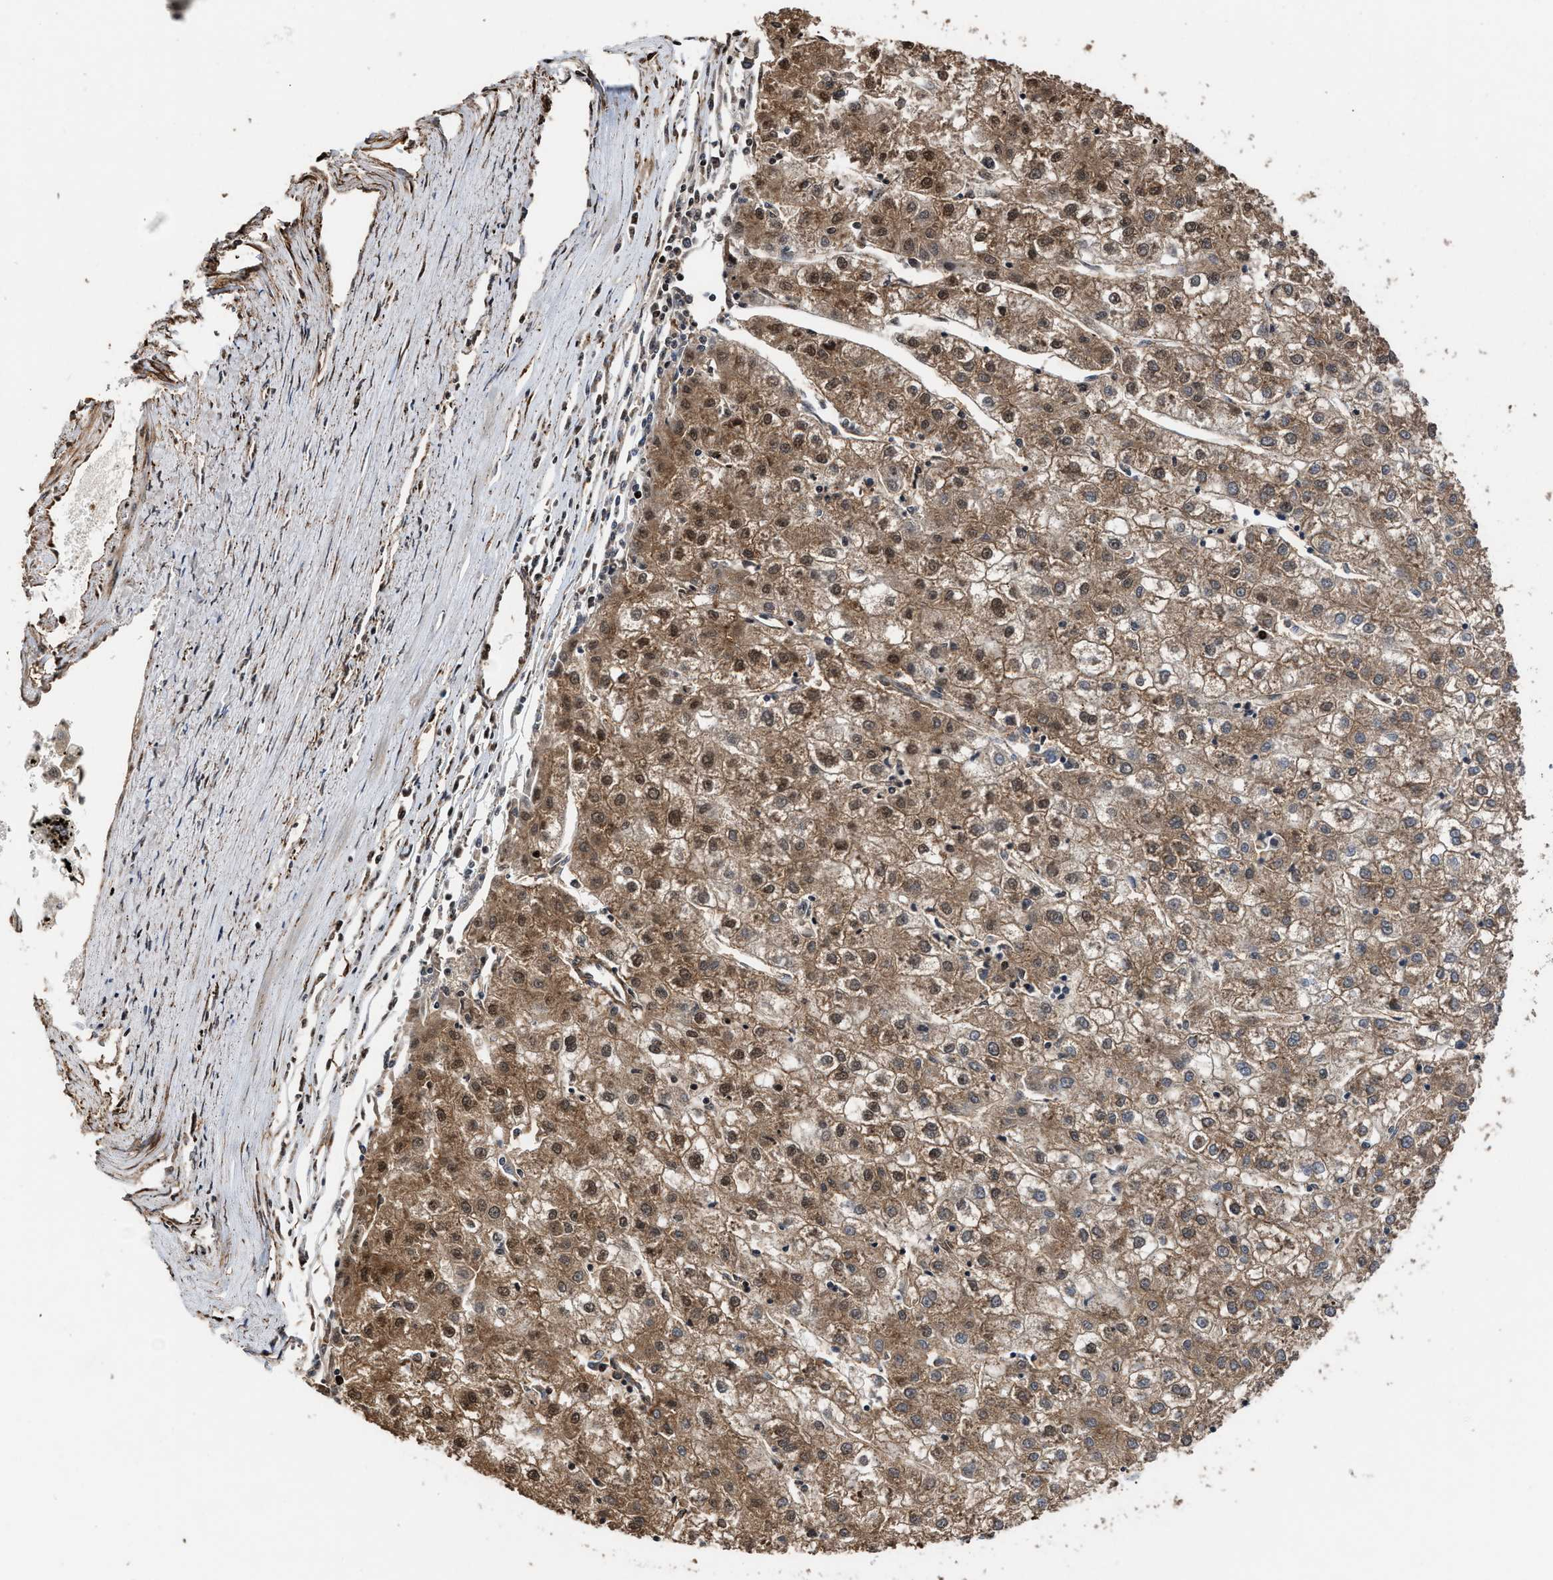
{"staining": {"intensity": "moderate", "quantity": ">75%", "location": "cytoplasmic/membranous,nuclear"}, "tissue": "liver cancer", "cell_type": "Tumor cells", "image_type": "cancer", "snomed": [{"axis": "morphology", "description": "Carcinoma, Hepatocellular, NOS"}, {"axis": "topography", "description": "Liver"}], "caption": "Moderate cytoplasmic/membranous and nuclear staining is identified in approximately >75% of tumor cells in liver cancer (hepatocellular carcinoma).", "gene": "SEPTIN2", "patient": {"sex": "male", "age": 72}}